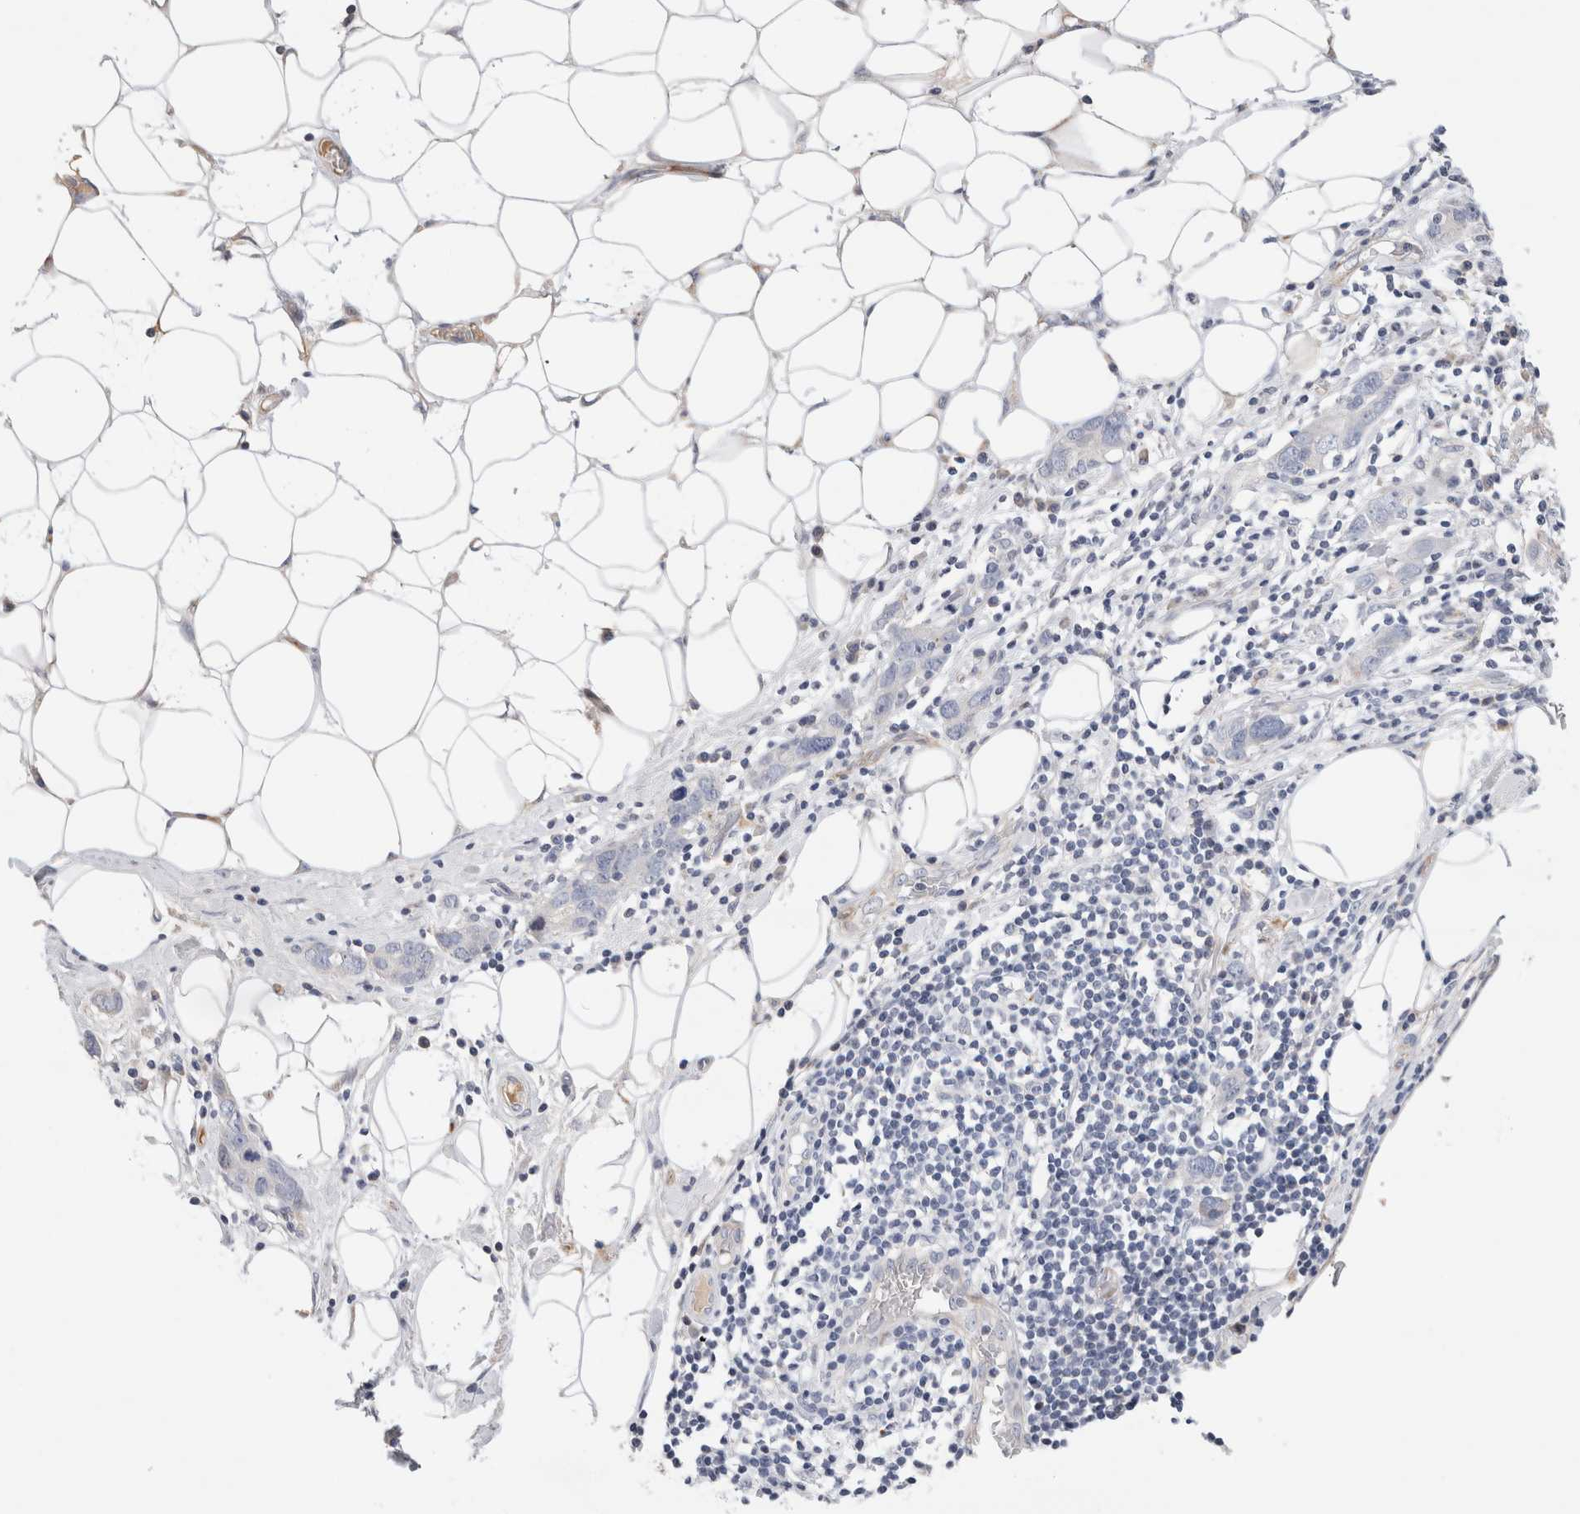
{"staining": {"intensity": "negative", "quantity": "none", "location": "none"}, "tissue": "stomach cancer", "cell_type": "Tumor cells", "image_type": "cancer", "snomed": [{"axis": "morphology", "description": "Adenocarcinoma, NOS"}, {"axis": "topography", "description": "Stomach, lower"}], "caption": "Histopathology image shows no protein expression in tumor cells of stomach cancer (adenocarcinoma) tissue.", "gene": "ECHDC2", "patient": {"sex": "female", "age": 93}}